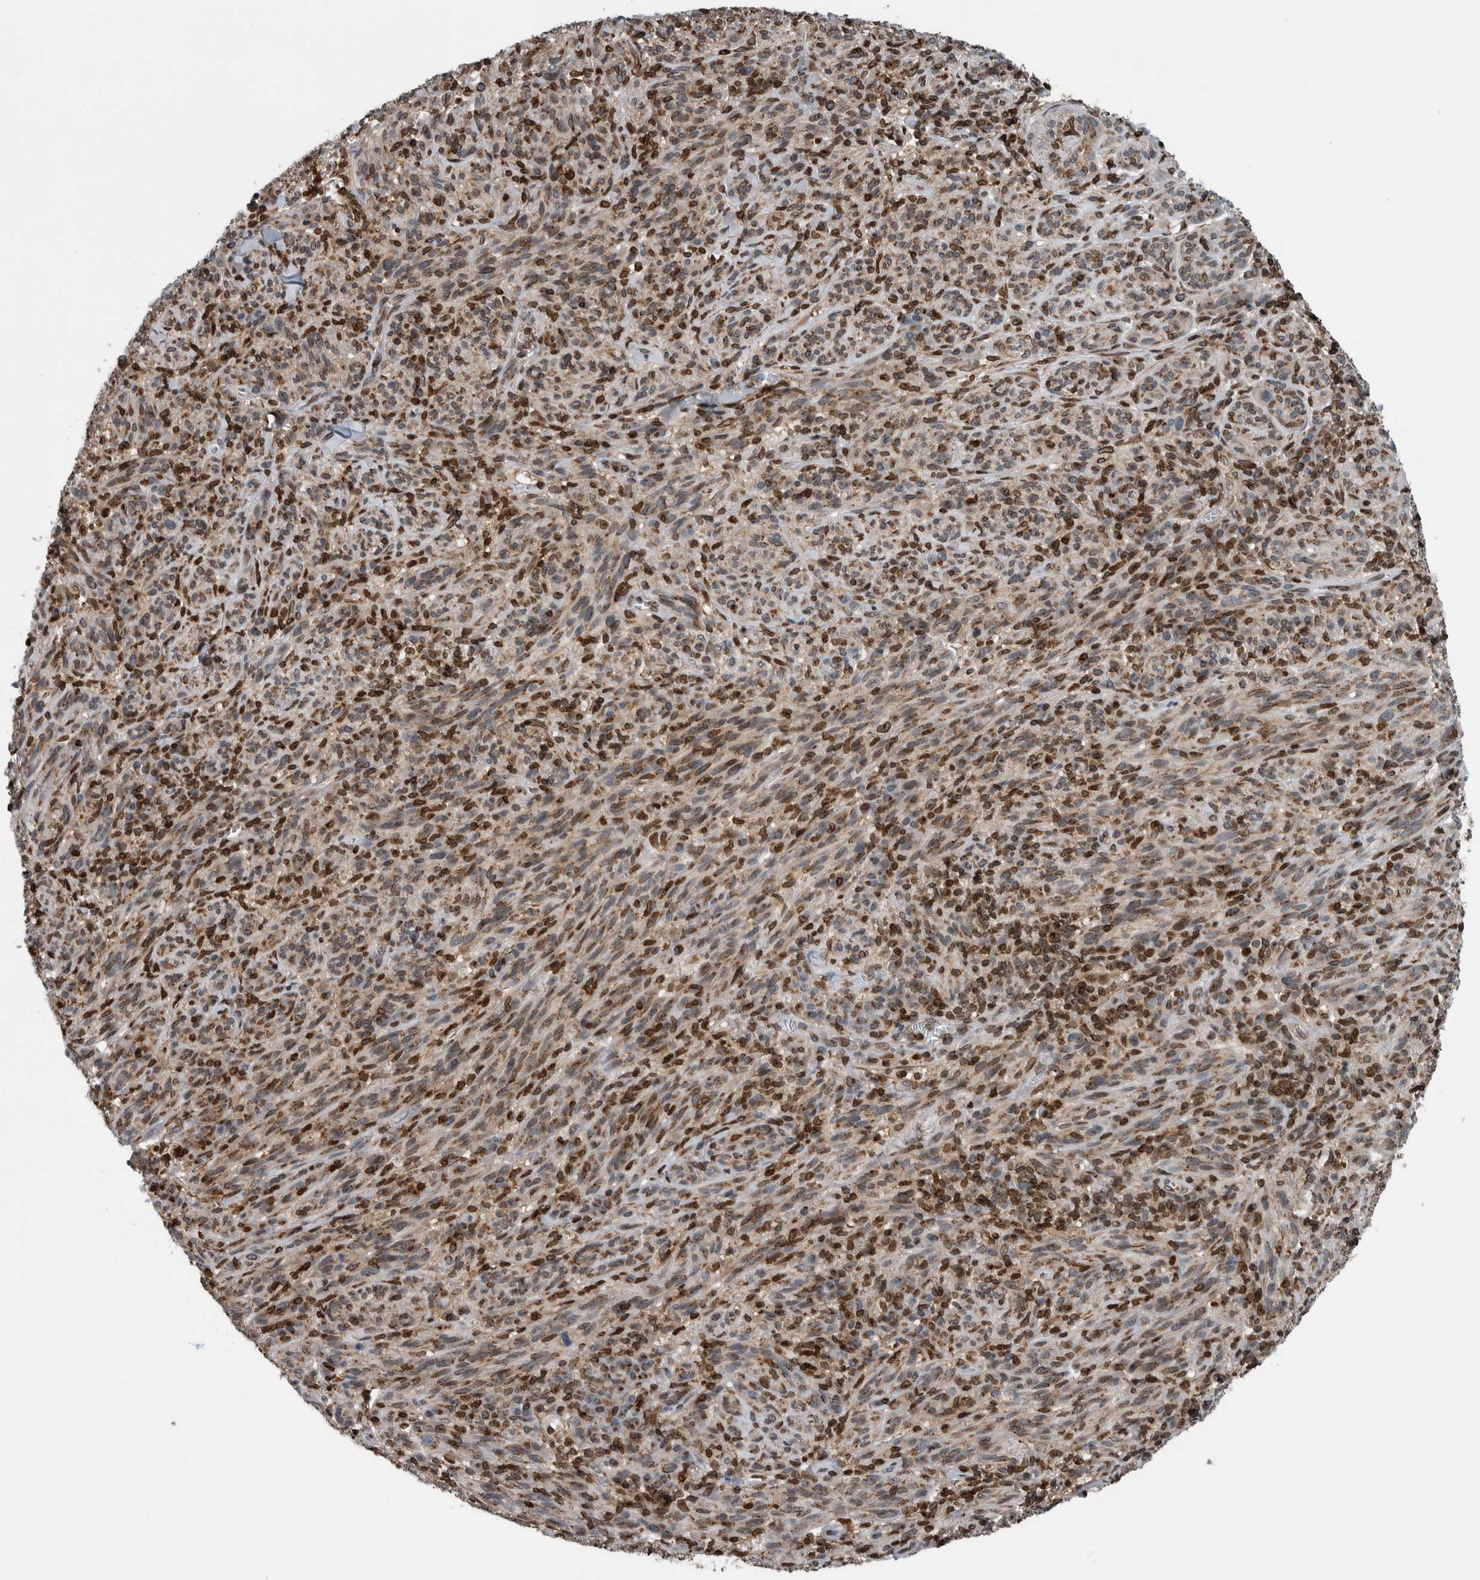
{"staining": {"intensity": "weak", "quantity": "25%-75%", "location": "cytoplasmic/membranous,nuclear"}, "tissue": "melanoma", "cell_type": "Tumor cells", "image_type": "cancer", "snomed": [{"axis": "morphology", "description": "Malignant melanoma, NOS"}, {"axis": "topography", "description": "Skin of head"}], "caption": "Human malignant melanoma stained for a protein (brown) demonstrates weak cytoplasmic/membranous and nuclear positive expression in approximately 25%-75% of tumor cells.", "gene": "FAM135B", "patient": {"sex": "male", "age": 96}}